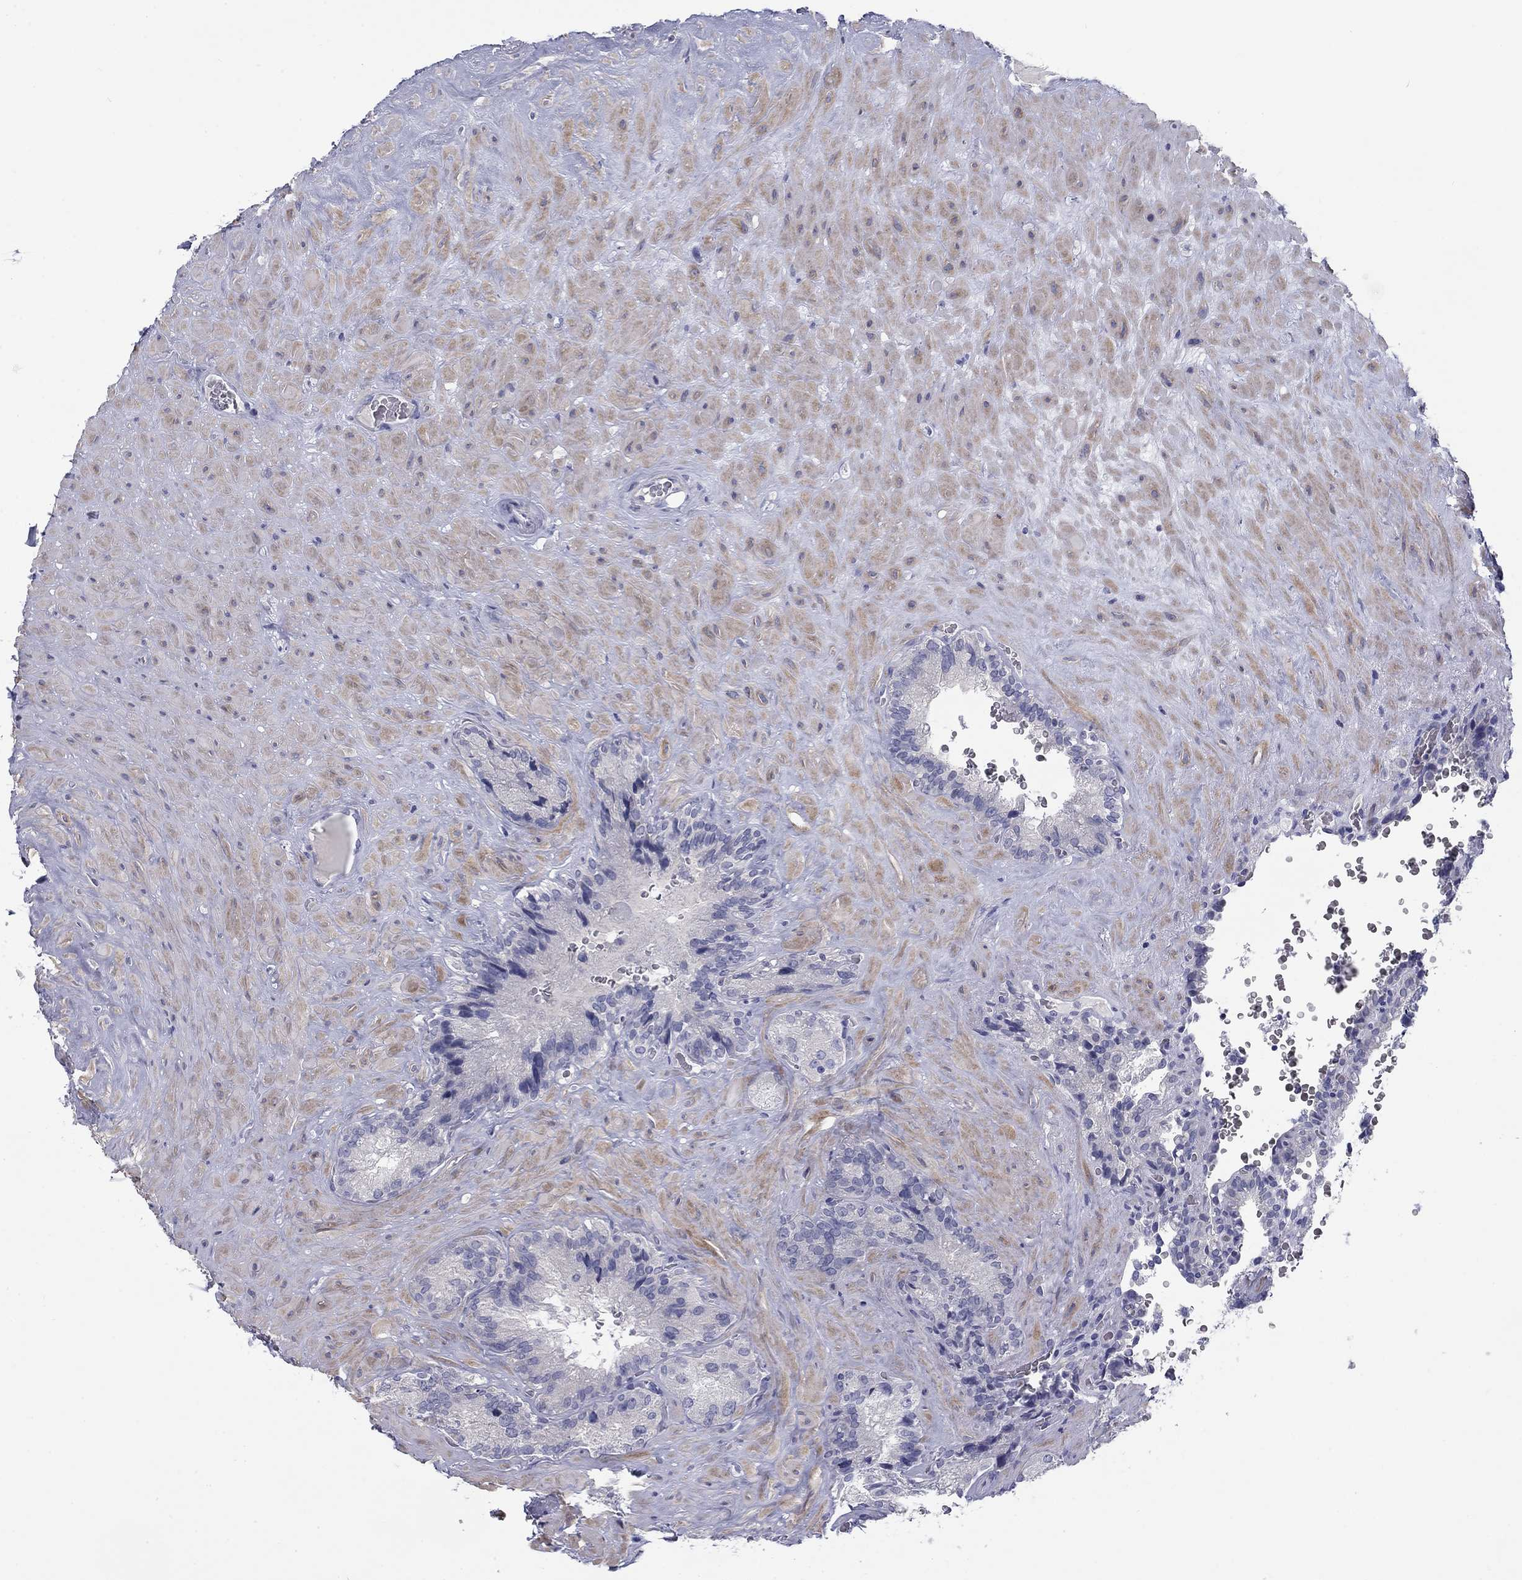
{"staining": {"intensity": "negative", "quantity": "none", "location": "none"}, "tissue": "seminal vesicle", "cell_type": "Glandular cells", "image_type": "normal", "snomed": [{"axis": "morphology", "description": "Normal tissue, NOS"}, {"axis": "topography", "description": "Seminal veicle"}], "caption": "The image shows no significant staining in glandular cells of seminal vesicle. (DAB (3,3'-diaminobenzidine) immunohistochemistry with hematoxylin counter stain).", "gene": "CACNA1A", "patient": {"sex": "male", "age": 72}}